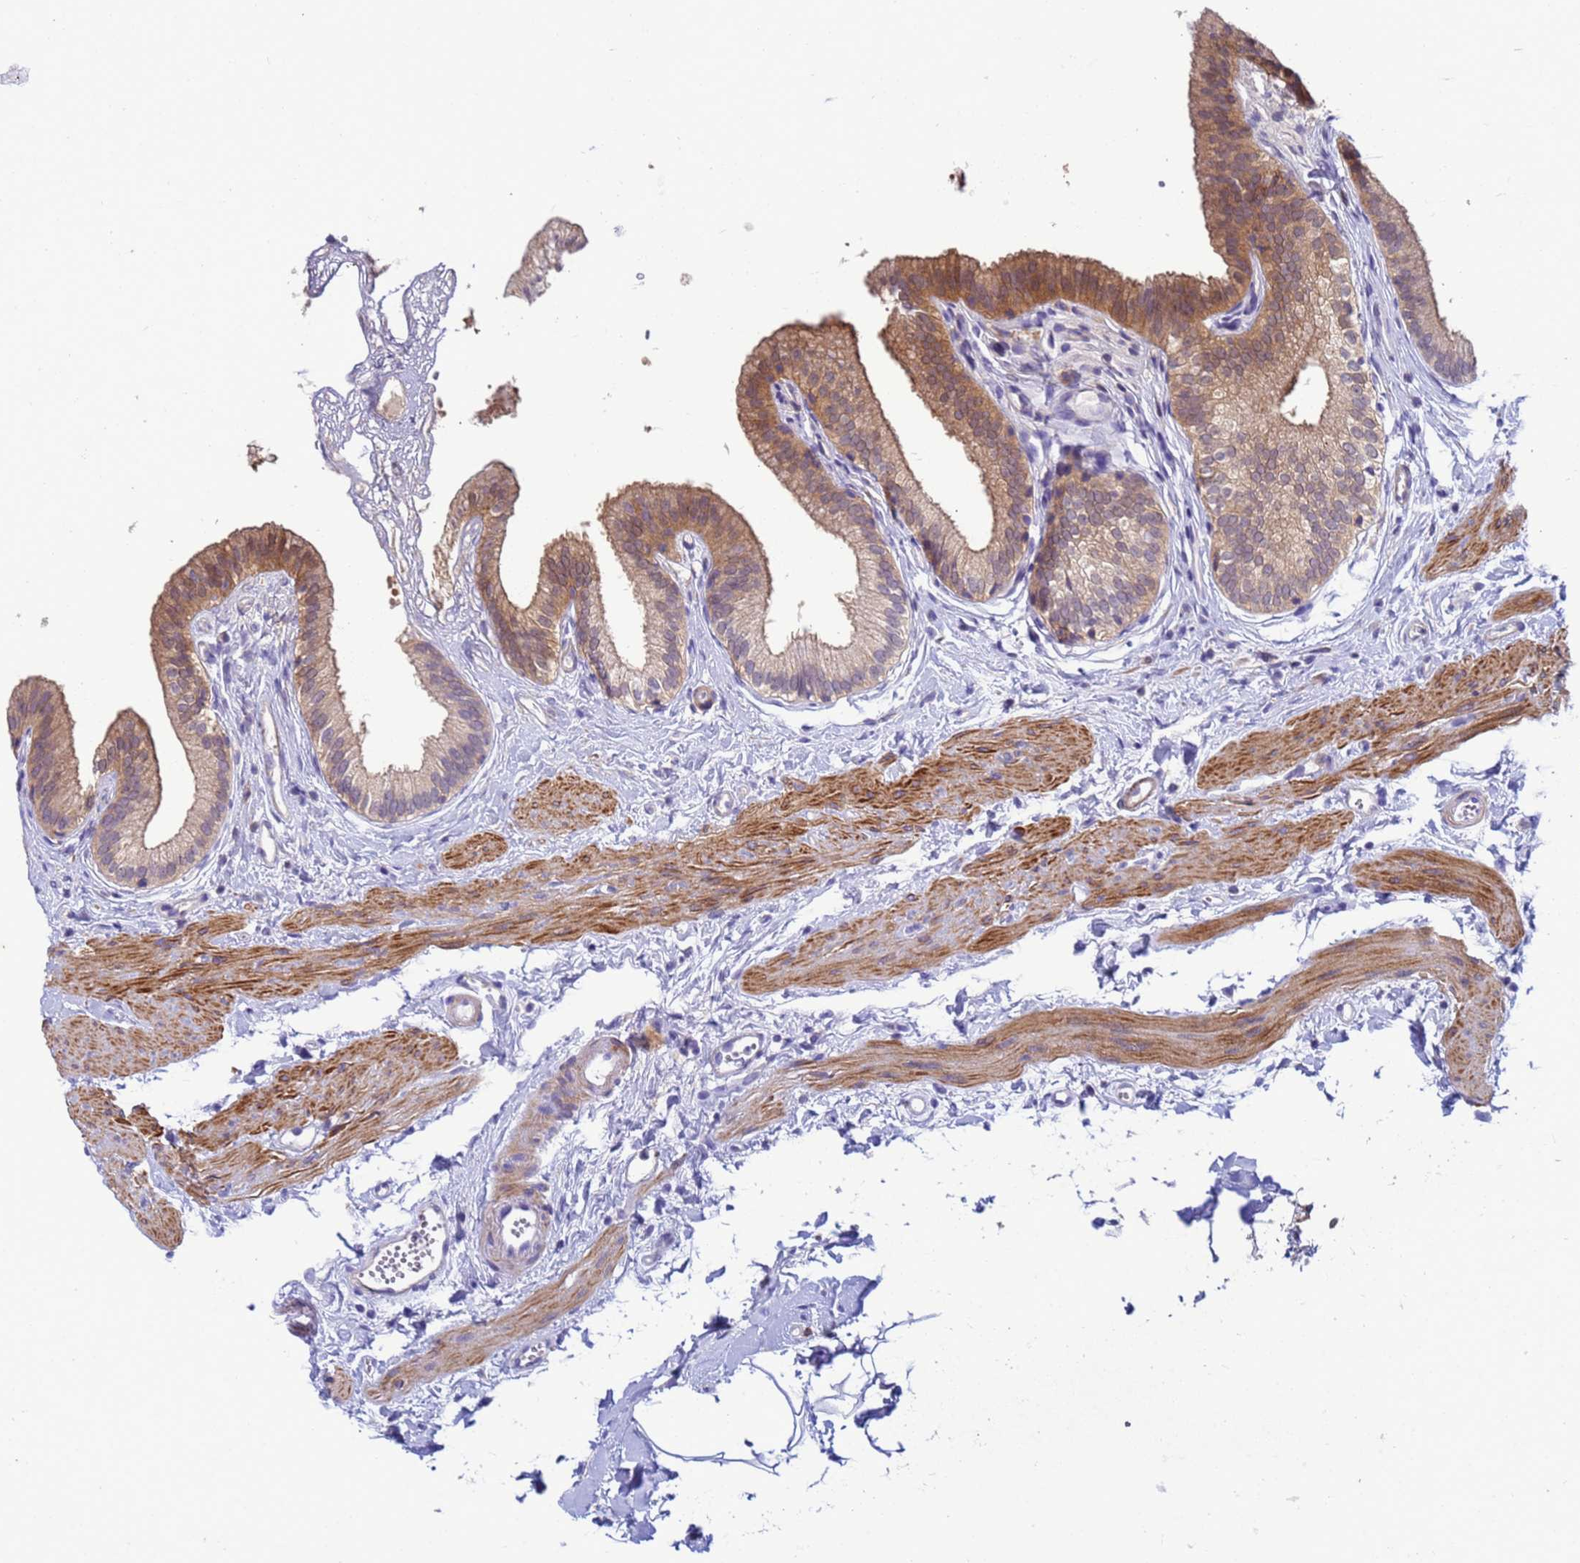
{"staining": {"intensity": "moderate", "quantity": "25%-75%", "location": "cytoplasmic/membranous,nuclear"}, "tissue": "gallbladder", "cell_type": "Glandular cells", "image_type": "normal", "snomed": [{"axis": "morphology", "description": "Normal tissue, NOS"}, {"axis": "topography", "description": "Gallbladder"}], "caption": "This histopathology image demonstrates immunohistochemistry (IHC) staining of normal gallbladder, with medium moderate cytoplasmic/membranous,nuclear positivity in approximately 25%-75% of glandular cells.", "gene": "KLHL13", "patient": {"sex": "female", "age": 54}}